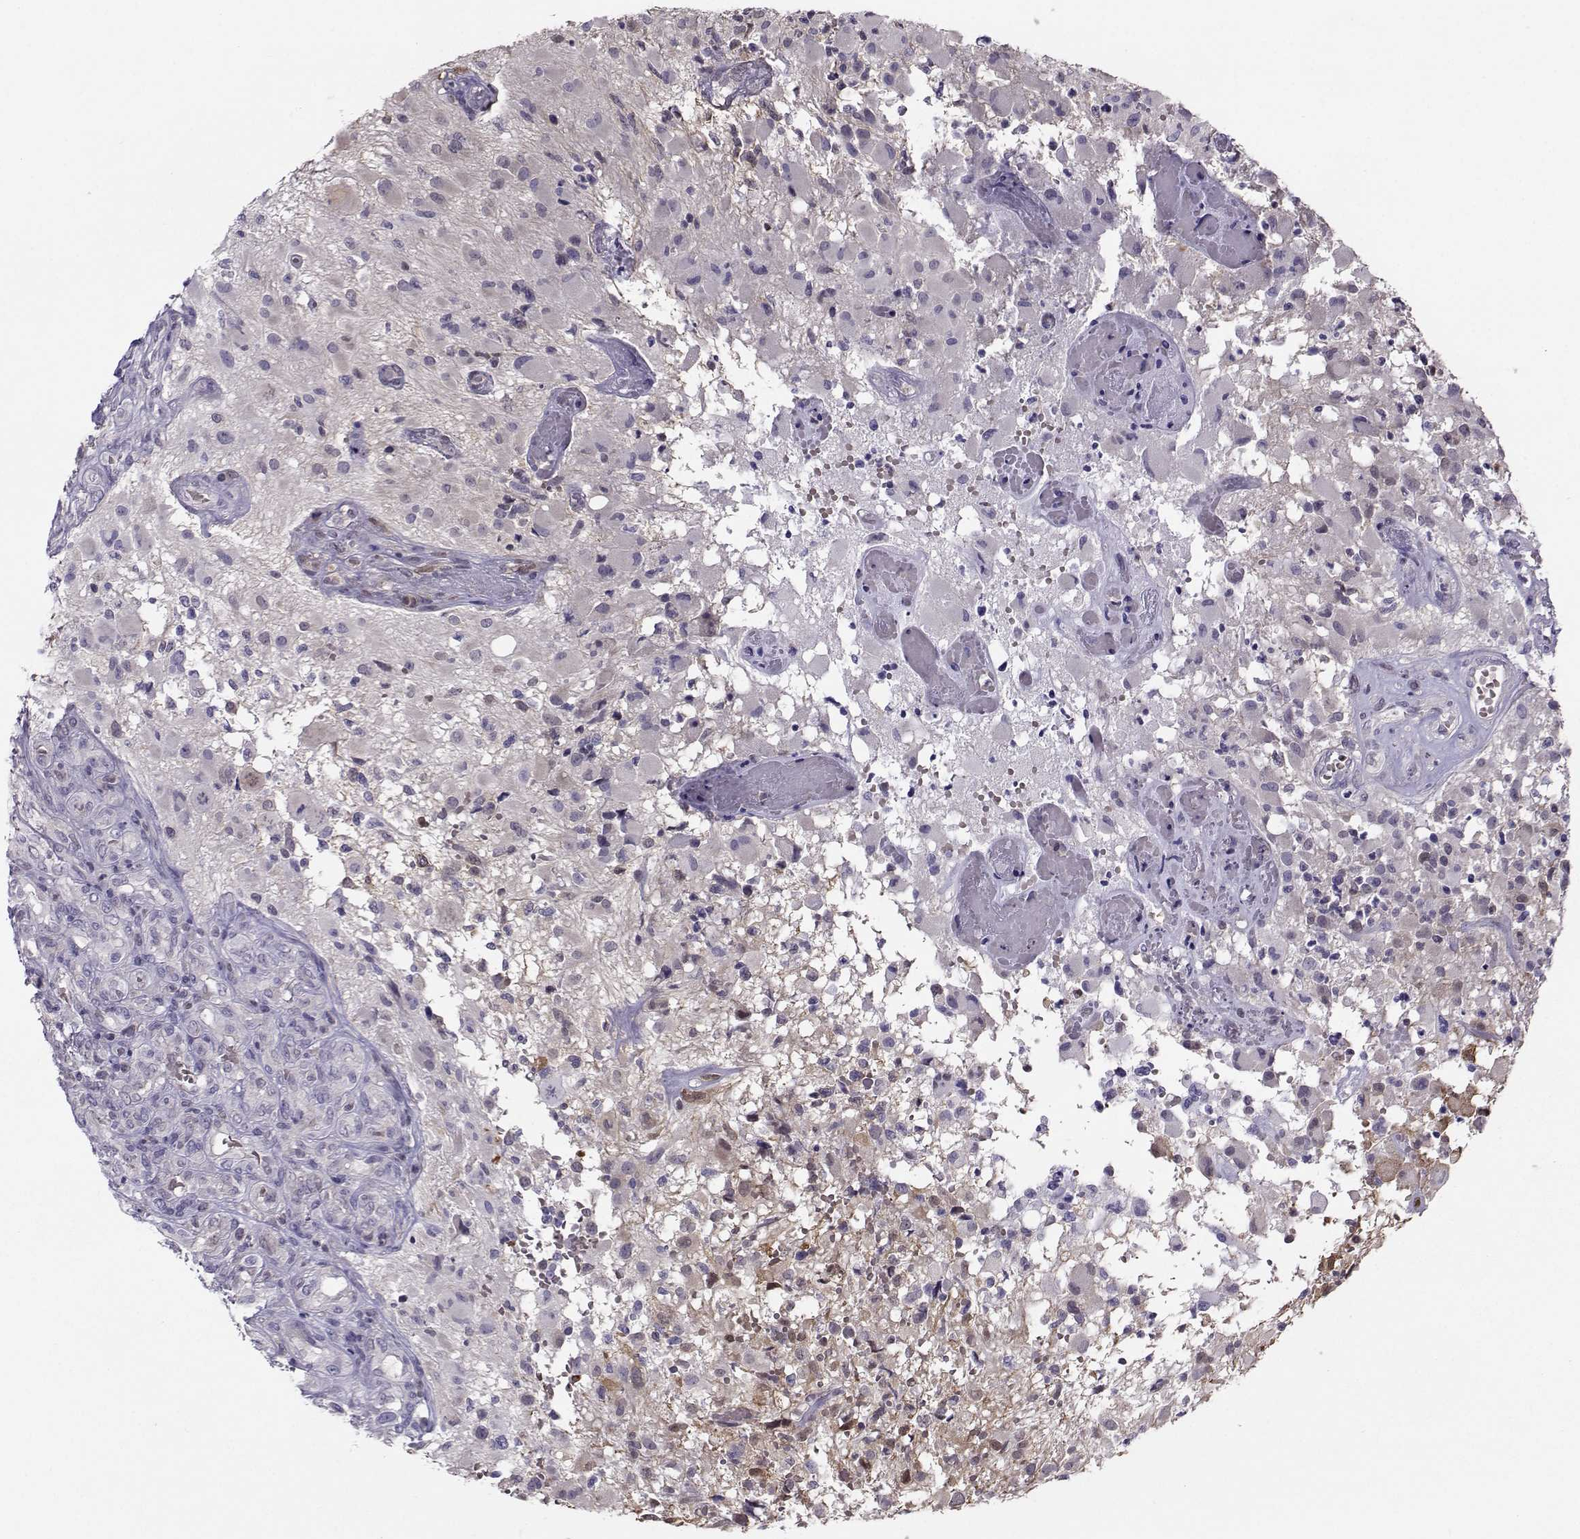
{"staining": {"intensity": "negative", "quantity": "none", "location": "none"}, "tissue": "glioma", "cell_type": "Tumor cells", "image_type": "cancer", "snomed": [{"axis": "morphology", "description": "Glioma, malignant, High grade"}, {"axis": "topography", "description": "Brain"}], "caption": "Immunohistochemistry micrograph of human glioma stained for a protein (brown), which reveals no expression in tumor cells. Brightfield microscopy of IHC stained with DAB (3,3'-diaminobenzidine) (brown) and hematoxylin (blue), captured at high magnification.", "gene": "PGK1", "patient": {"sex": "female", "age": 63}}